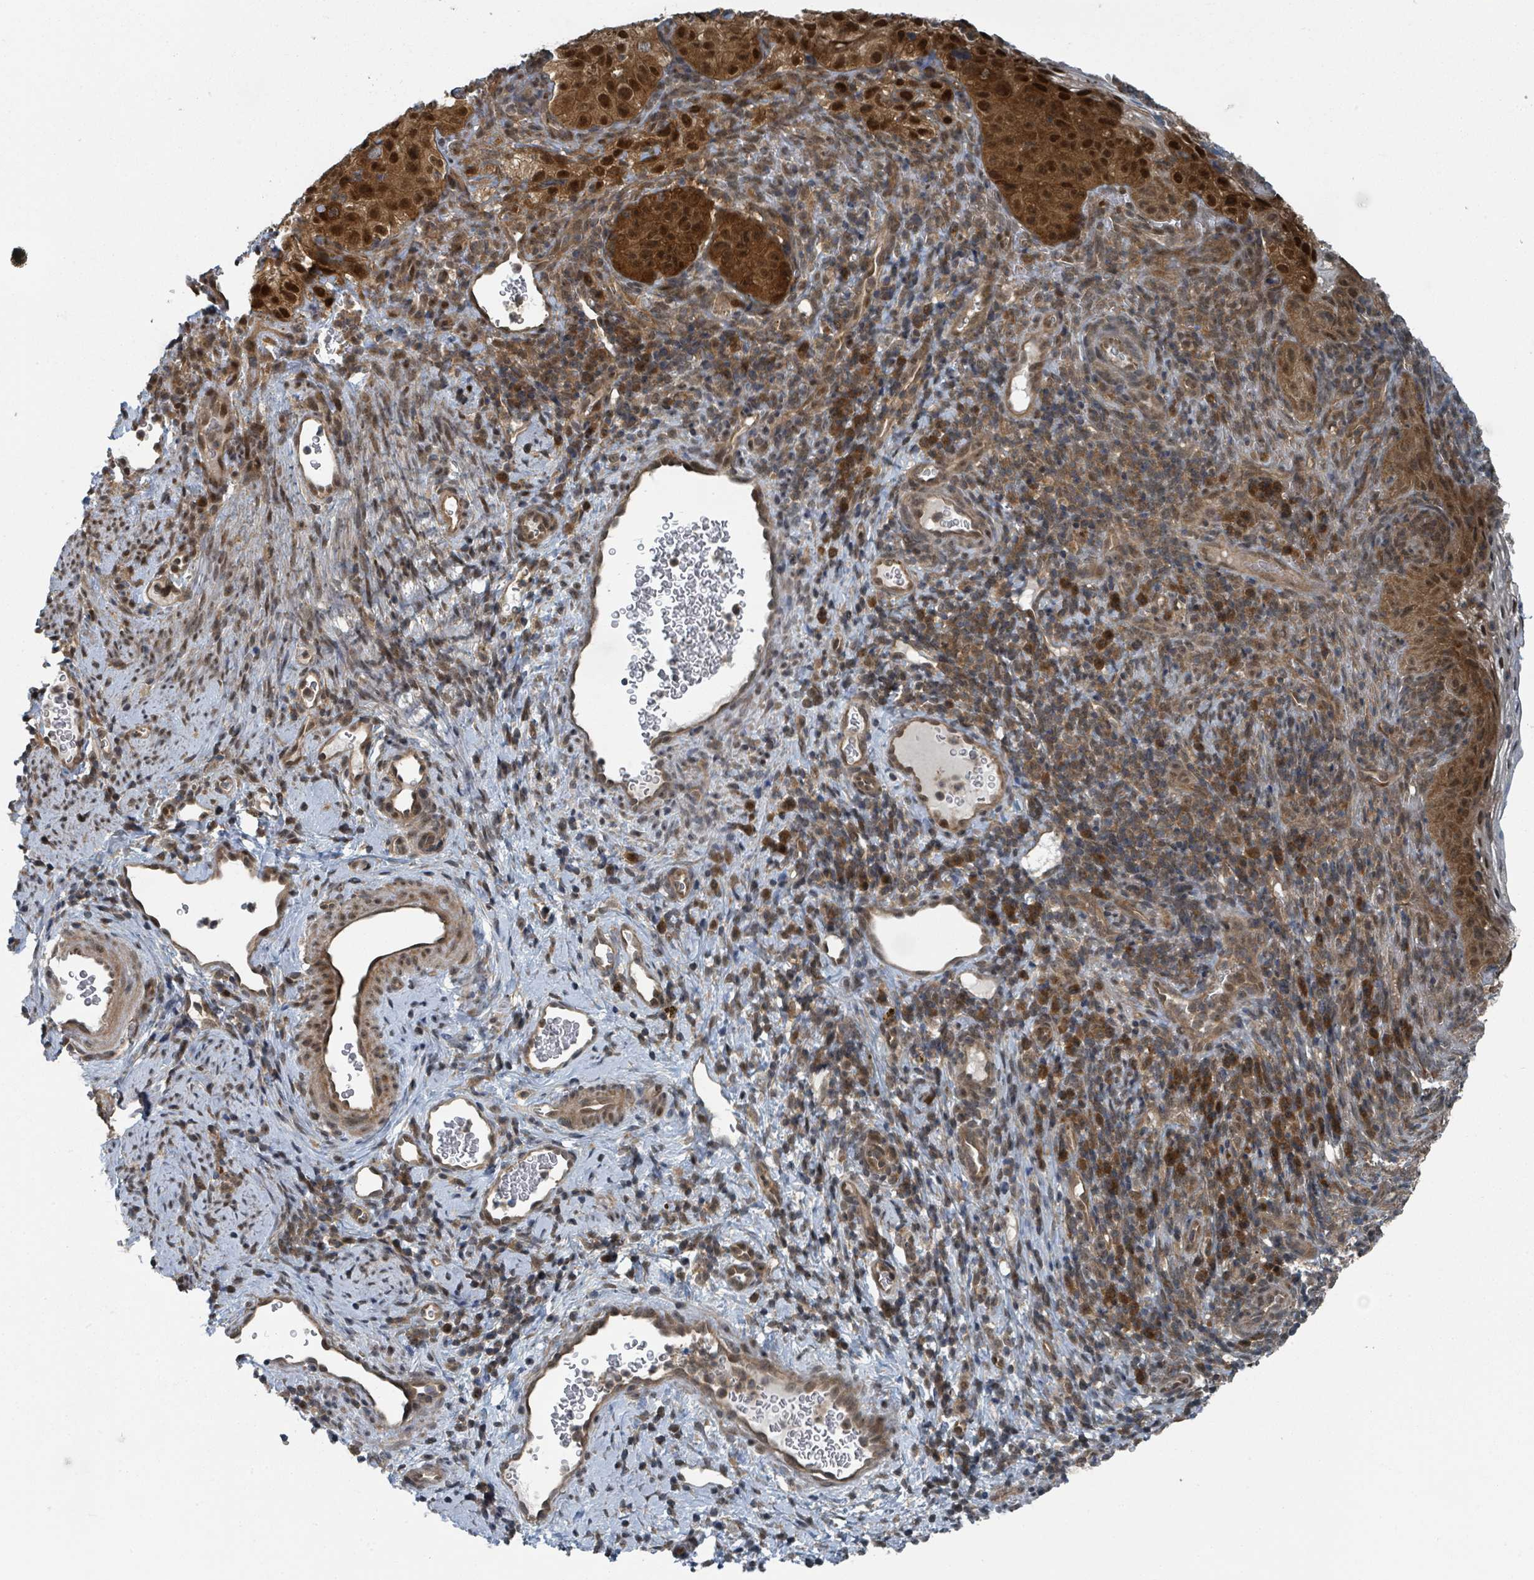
{"staining": {"intensity": "strong", "quantity": ">75%", "location": "cytoplasmic/membranous,nuclear"}, "tissue": "cervical cancer", "cell_type": "Tumor cells", "image_type": "cancer", "snomed": [{"axis": "morphology", "description": "Squamous cell carcinoma, NOS"}, {"axis": "topography", "description": "Cervix"}], "caption": "Human cervical cancer stained with a brown dye shows strong cytoplasmic/membranous and nuclear positive expression in about >75% of tumor cells.", "gene": "GOLGA7", "patient": {"sex": "female", "age": 52}}